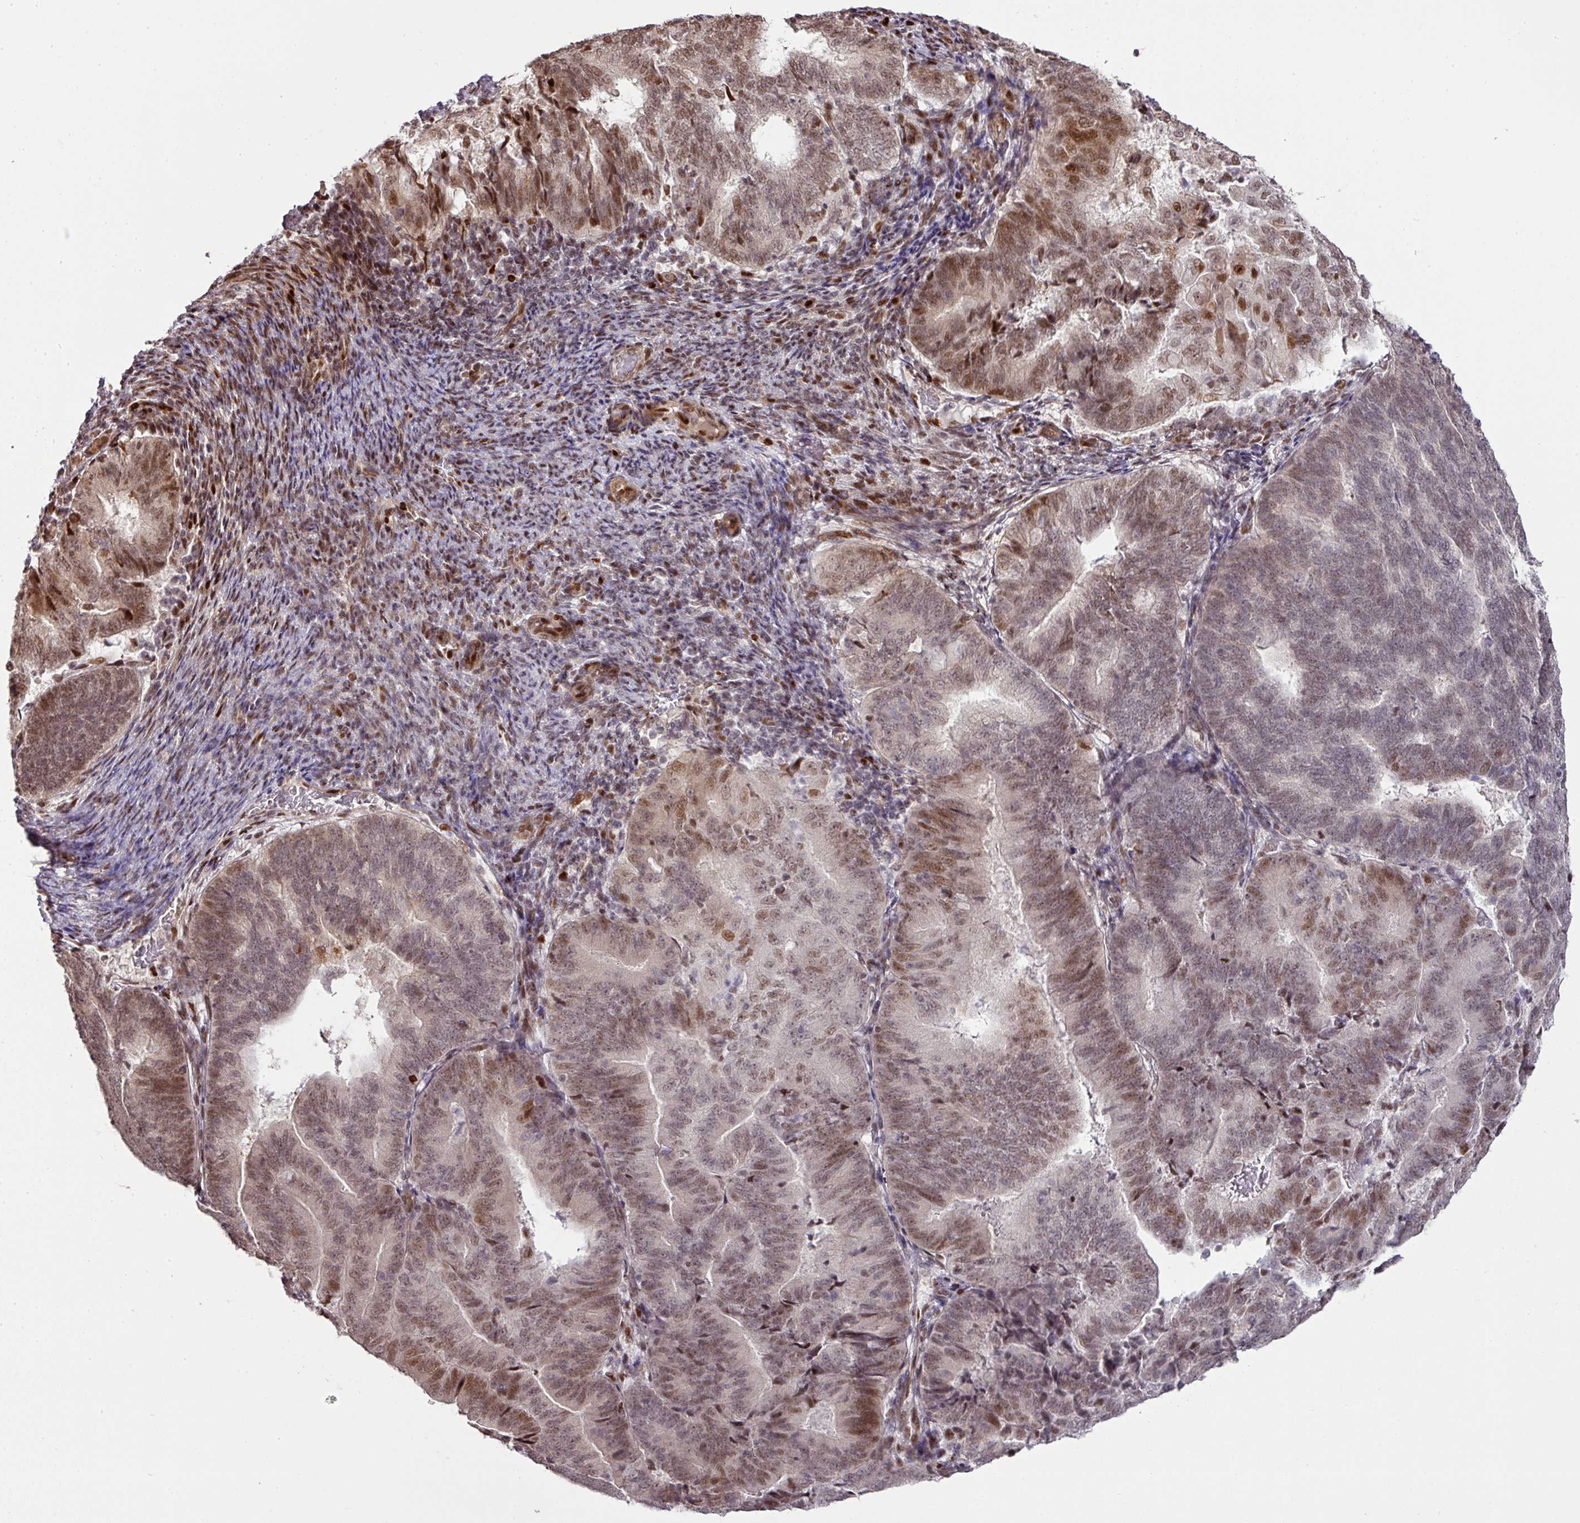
{"staining": {"intensity": "moderate", "quantity": "25%-75%", "location": "nuclear"}, "tissue": "endometrial cancer", "cell_type": "Tumor cells", "image_type": "cancer", "snomed": [{"axis": "morphology", "description": "Adenocarcinoma, NOS"}, {"axis": "topography", "description": "Endometrium"}], "caption": "Approximately 25%-75% of tumor cells in endometrial cancer (adenocarcinoma) show moderate nuclear protein positivity as visualized by brown immunohistochemical staining.", "gene": "MYSM1", "patient": {"sex": "female", "age": 70}}